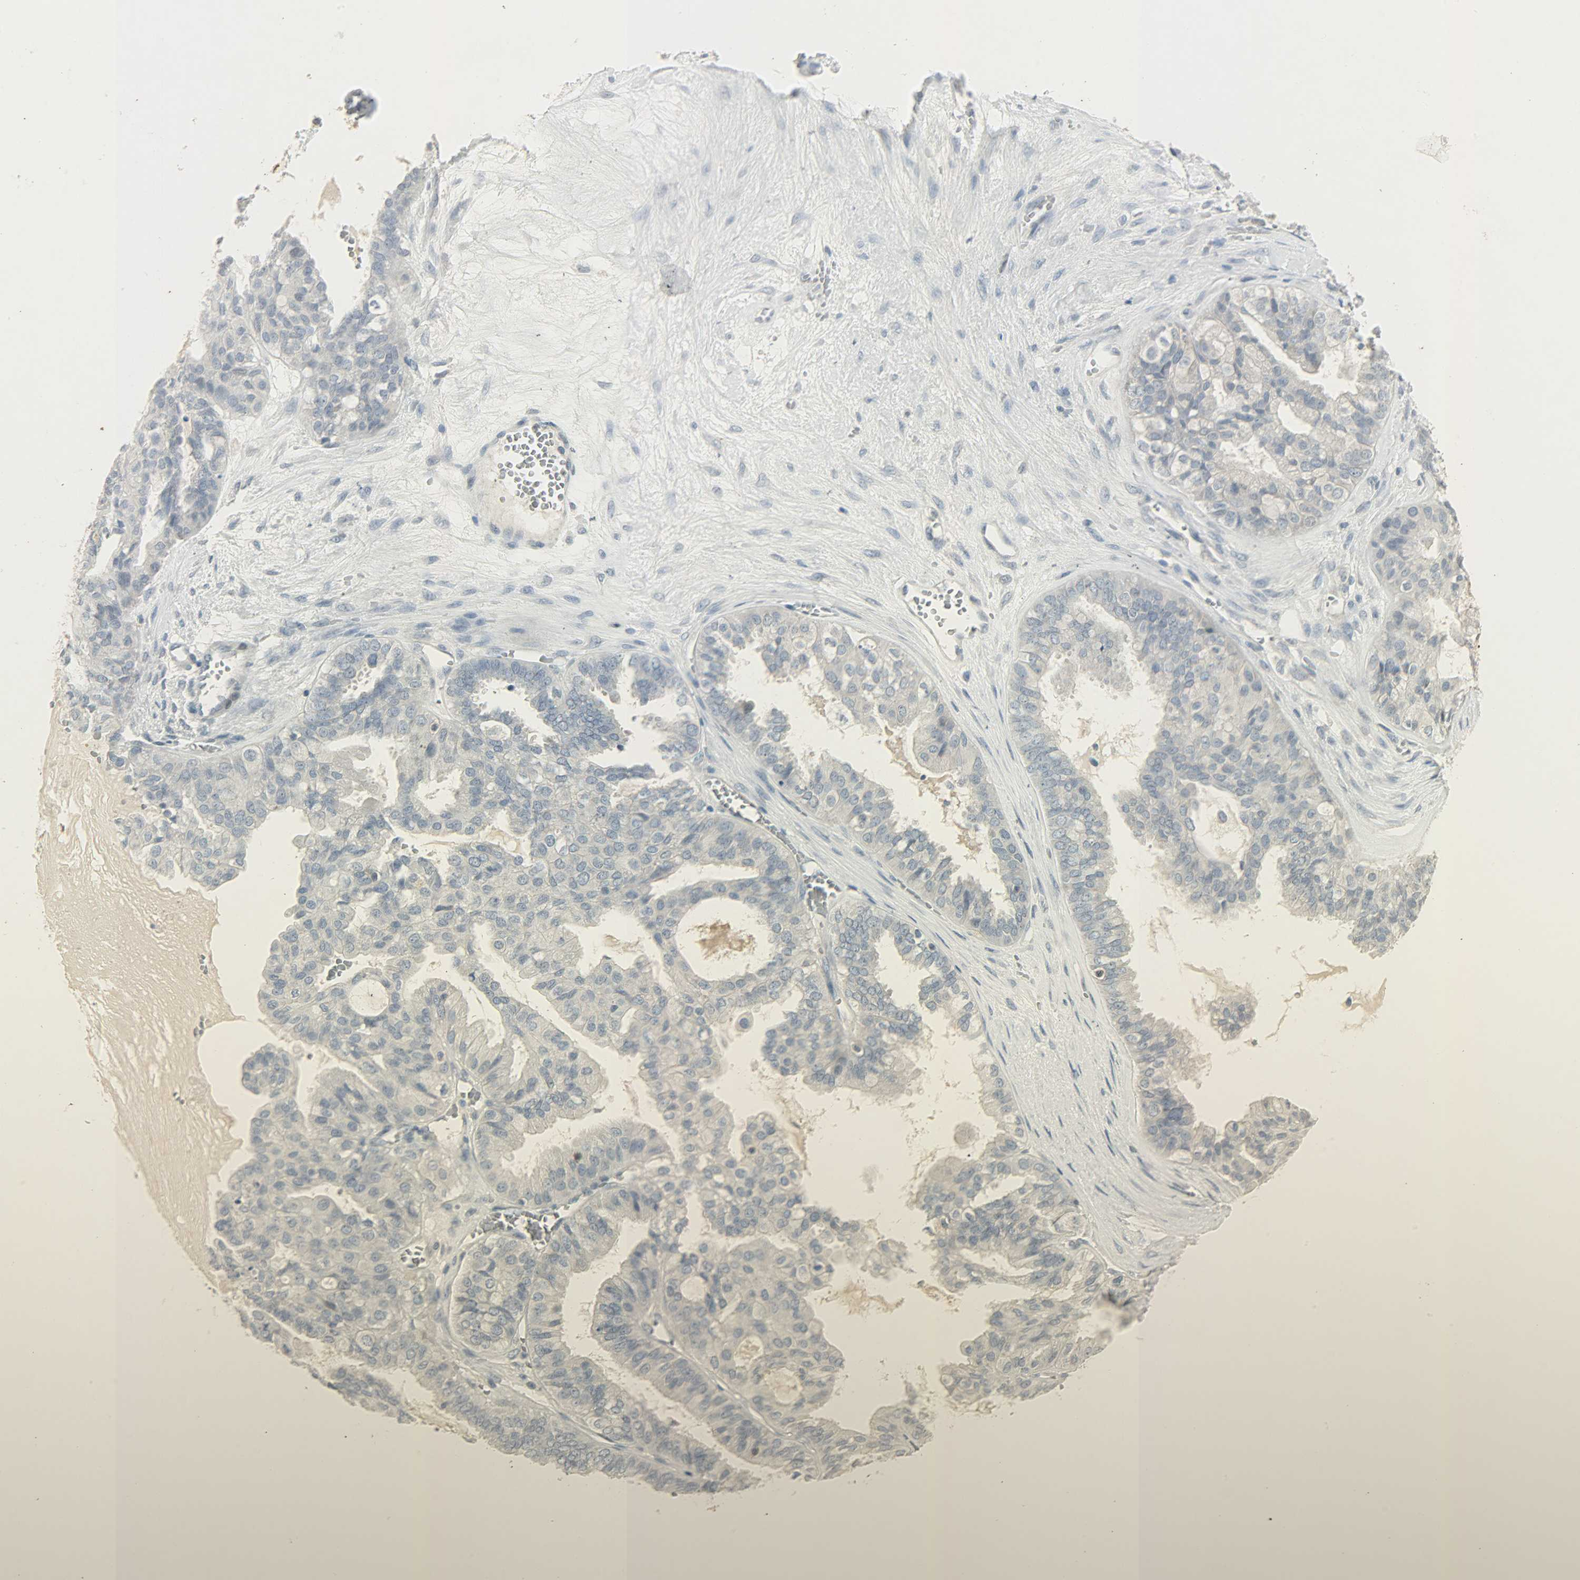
{"staining": {"intensity": "negative", "quantity": "none", "location": "none"}, "tissue": "ovarian cancer", "cell_type": "Tumor cells", "image_type": "cancer", "snomed": [{"axis": "morphology", "description": "Carcinoma, NOS"}, {"axis": "morphology", "description": "Carcinoma, endometroid"}, {"axis": "topography", "description": "Ovary"}], "caption": "This image is of ovarian cancer (endometroid carcinoma) stained with immunohistochemistry (IHC) to label a protein in brown with the nuclei are counter-stained blue. There is no expression in tumor cells. Nuclei are stained in blue.", "gene": "CAMK4", "patient": {"sex": "female", "age": 50}}